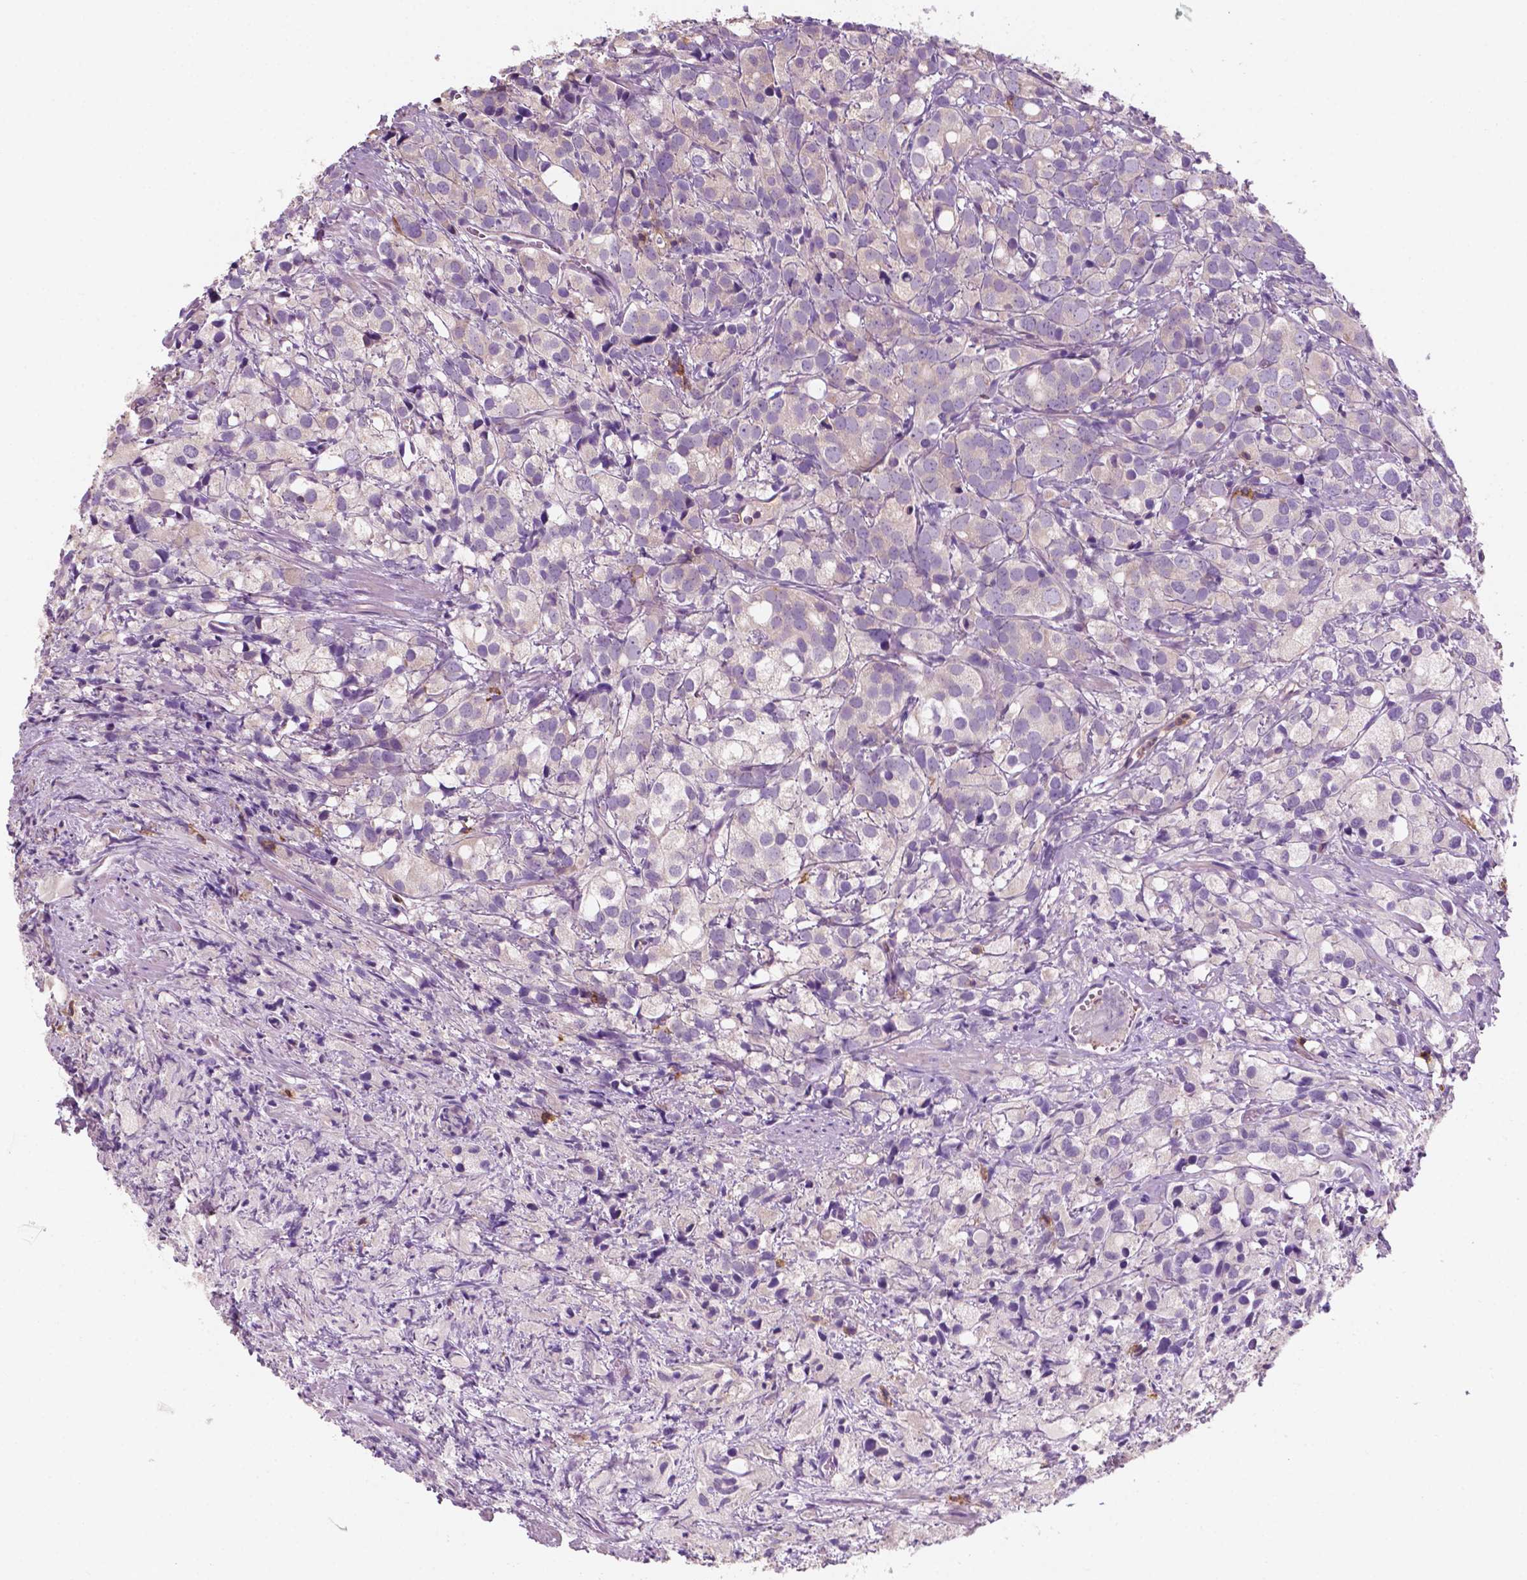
{"staining": {"intensity": "negative", "quantity": "none", "location": "none"}, "tissue": "prostate cancer", "cell_type": "Tumor cells", "image_type": "cancer", "snomed": [{"axis": "morphology", "description": "Adenocarcinoma, High grade"}, {"axis": "topography", "description": "Prostate"}], "caption": "A high-resolution micrograph shows immunohistochemistry (IHC) staining of prostate cancer, which displays no significant expression in tumor cells.", "gene": "SEMA4A", "patient": {"sex": "male", "age": 86}}